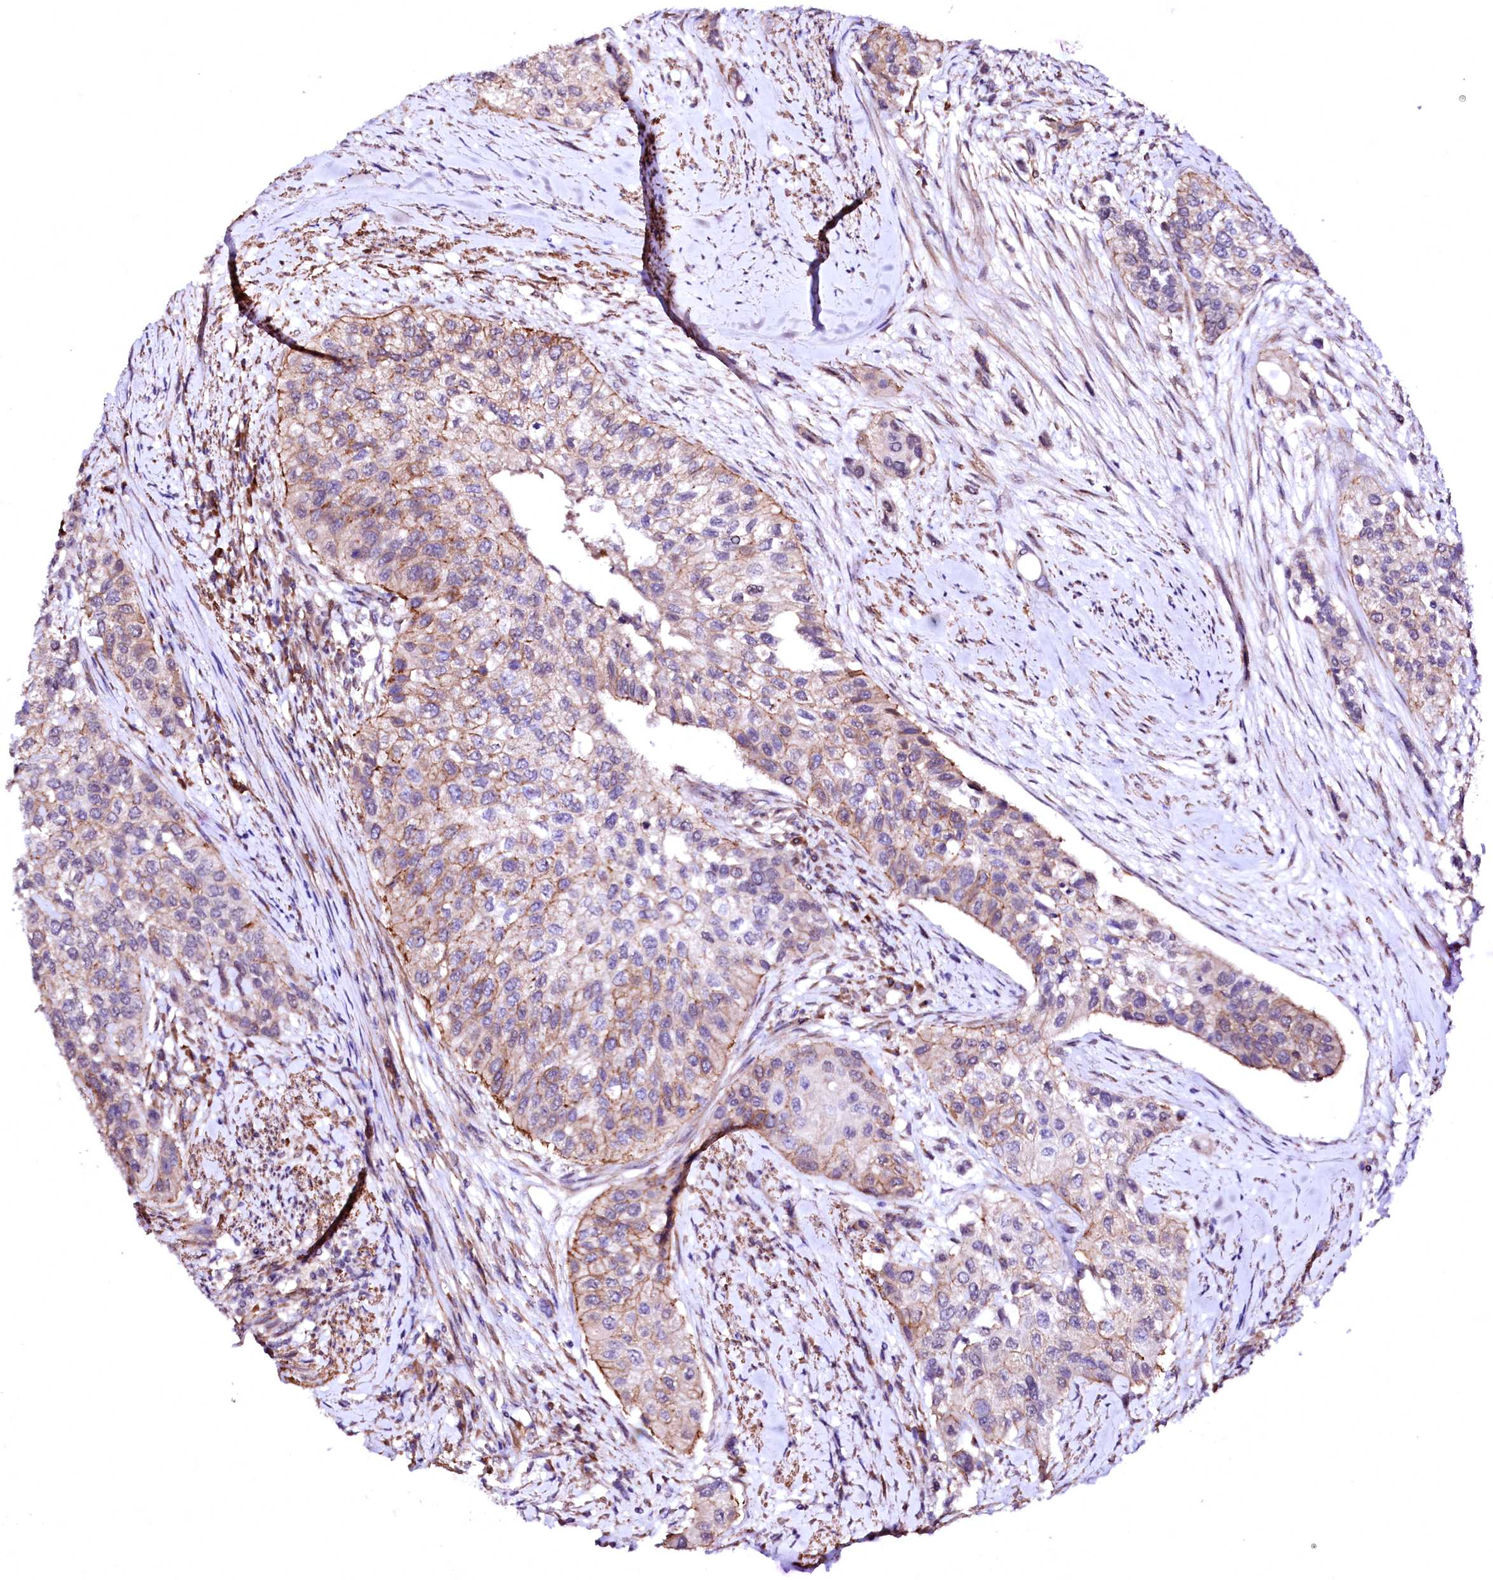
{"staining": {"intensity": "moderate", "quantity": "25%-75%", "location": "cytoplasmic/membranous"}, "tissue": "urothelial cancer", "cell_type": "Tumor cells", "image_type": "cancer", "snomed": [{"axis": "morphology", "description": "Normal tissue, NOS"}, {"axis": "morphology", "description": "Urothelial carcinoma, High grade"}, {"axis": "topography", "description": "Vascular tissue"}, {"axis": "topography", "description": "Urinary bladder"}], "caption": "DAB (3,3'-diaminobenzidine) immunohistochemical staining of human urothelial carcinoma (high-grade) displays moderate cytoplasmic/membranous protein staining in about 25%-75% of tumor cells.", "gene": "GPR176", "patient": {"sex": "female", "age": 56}}